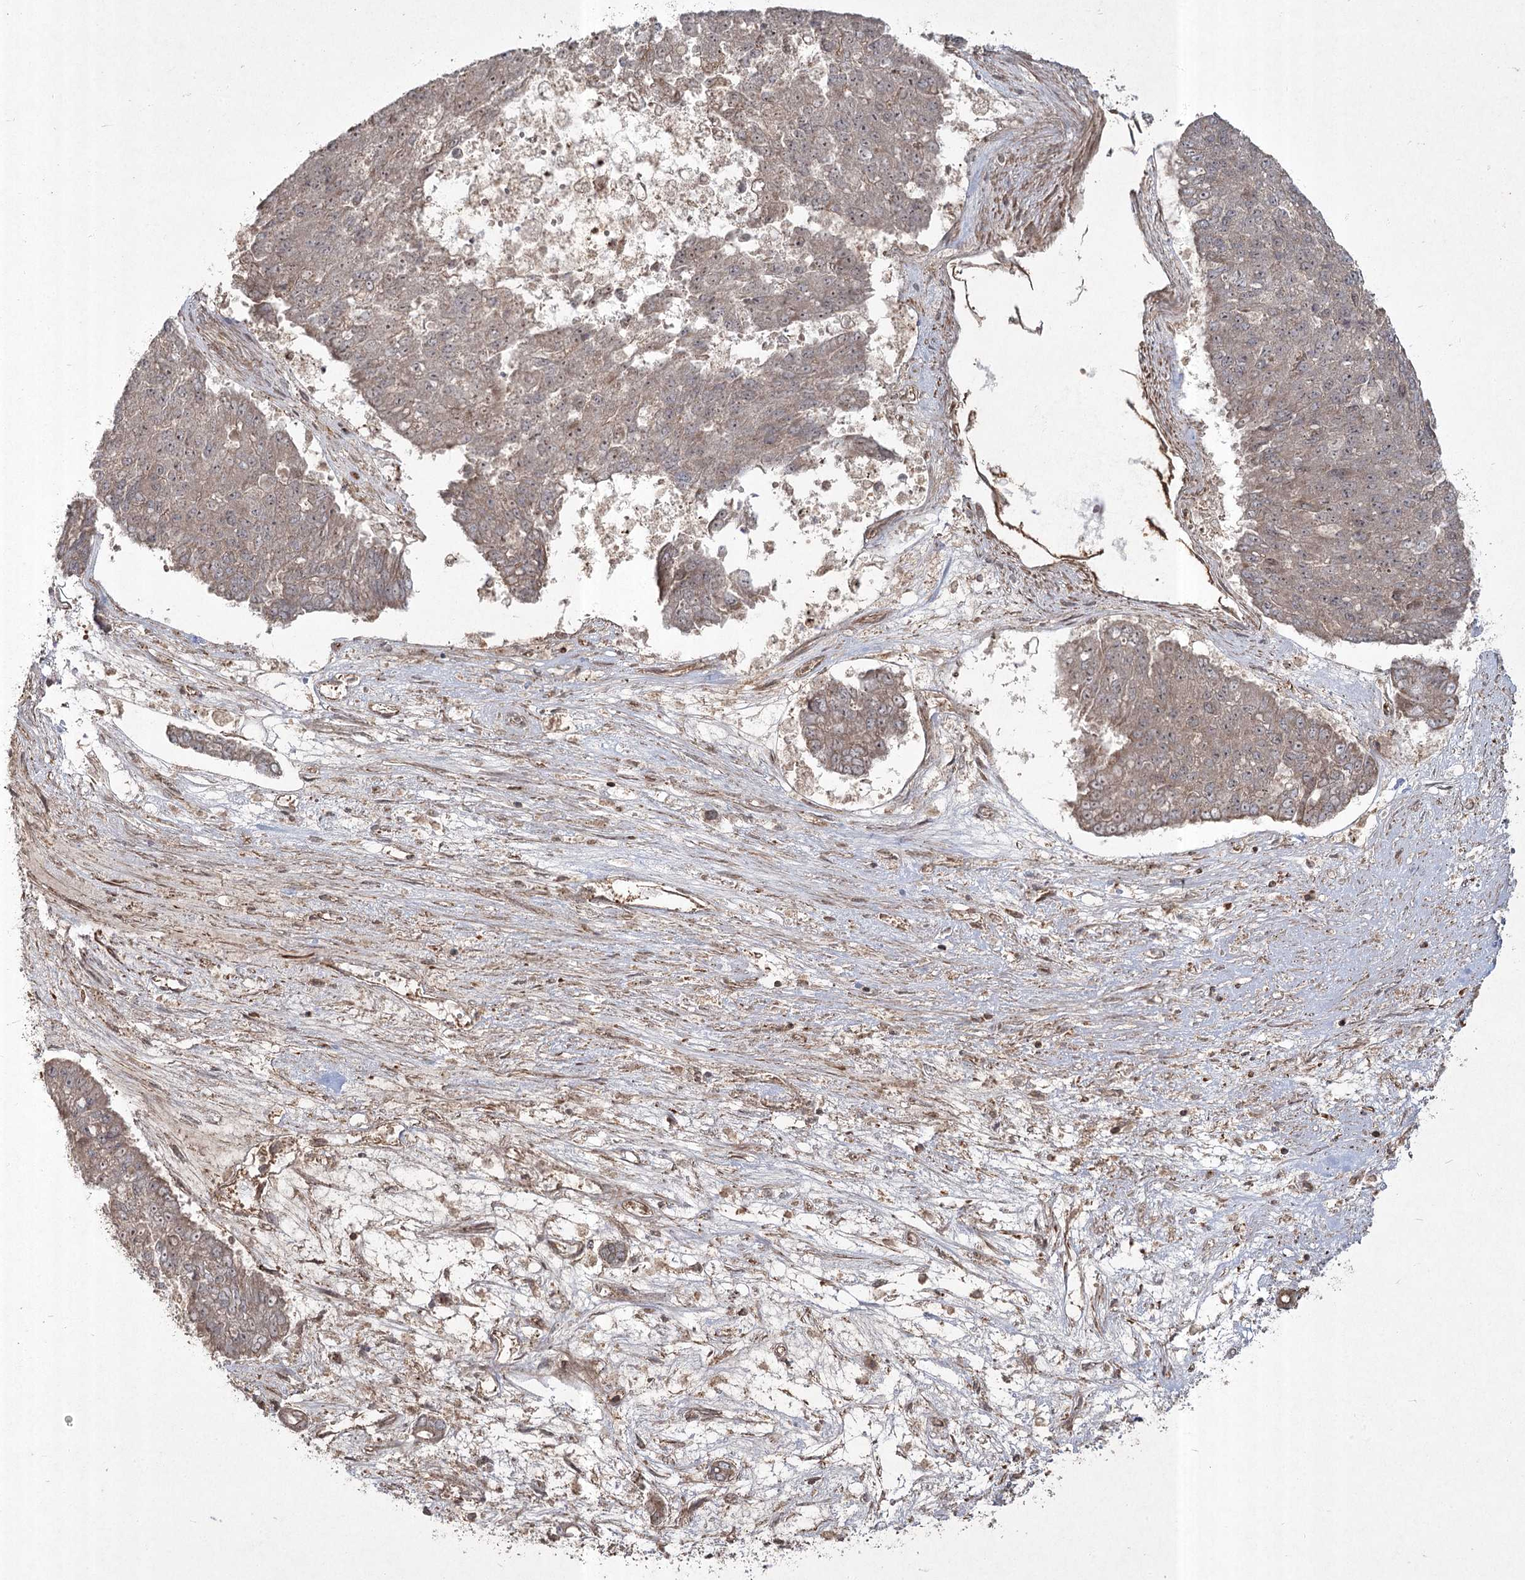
{"staining": {"intensity": "weak", "quantity": ">75%", "location": "nuclear"}, "tissue": "pancreatic cancer", "cell_type": "Tumor cells", "image_type": "cancer", "snomed": [{"axis": "morphology", "description": "Adenocarcinoma, NOS"}, {"axis": "topography", "description": "Pancreas"}], "caption": "Protein expression analysis of pancreatic cancer displays weak nuclear expression in approximately >75% of tumor cells. (DAB (3,3'-diaminobenzidine) = brown stain, brightfield microscopy at high magnification).", "gene": "CPLANE1", "patient": {"sex": "male", "age": 50}}